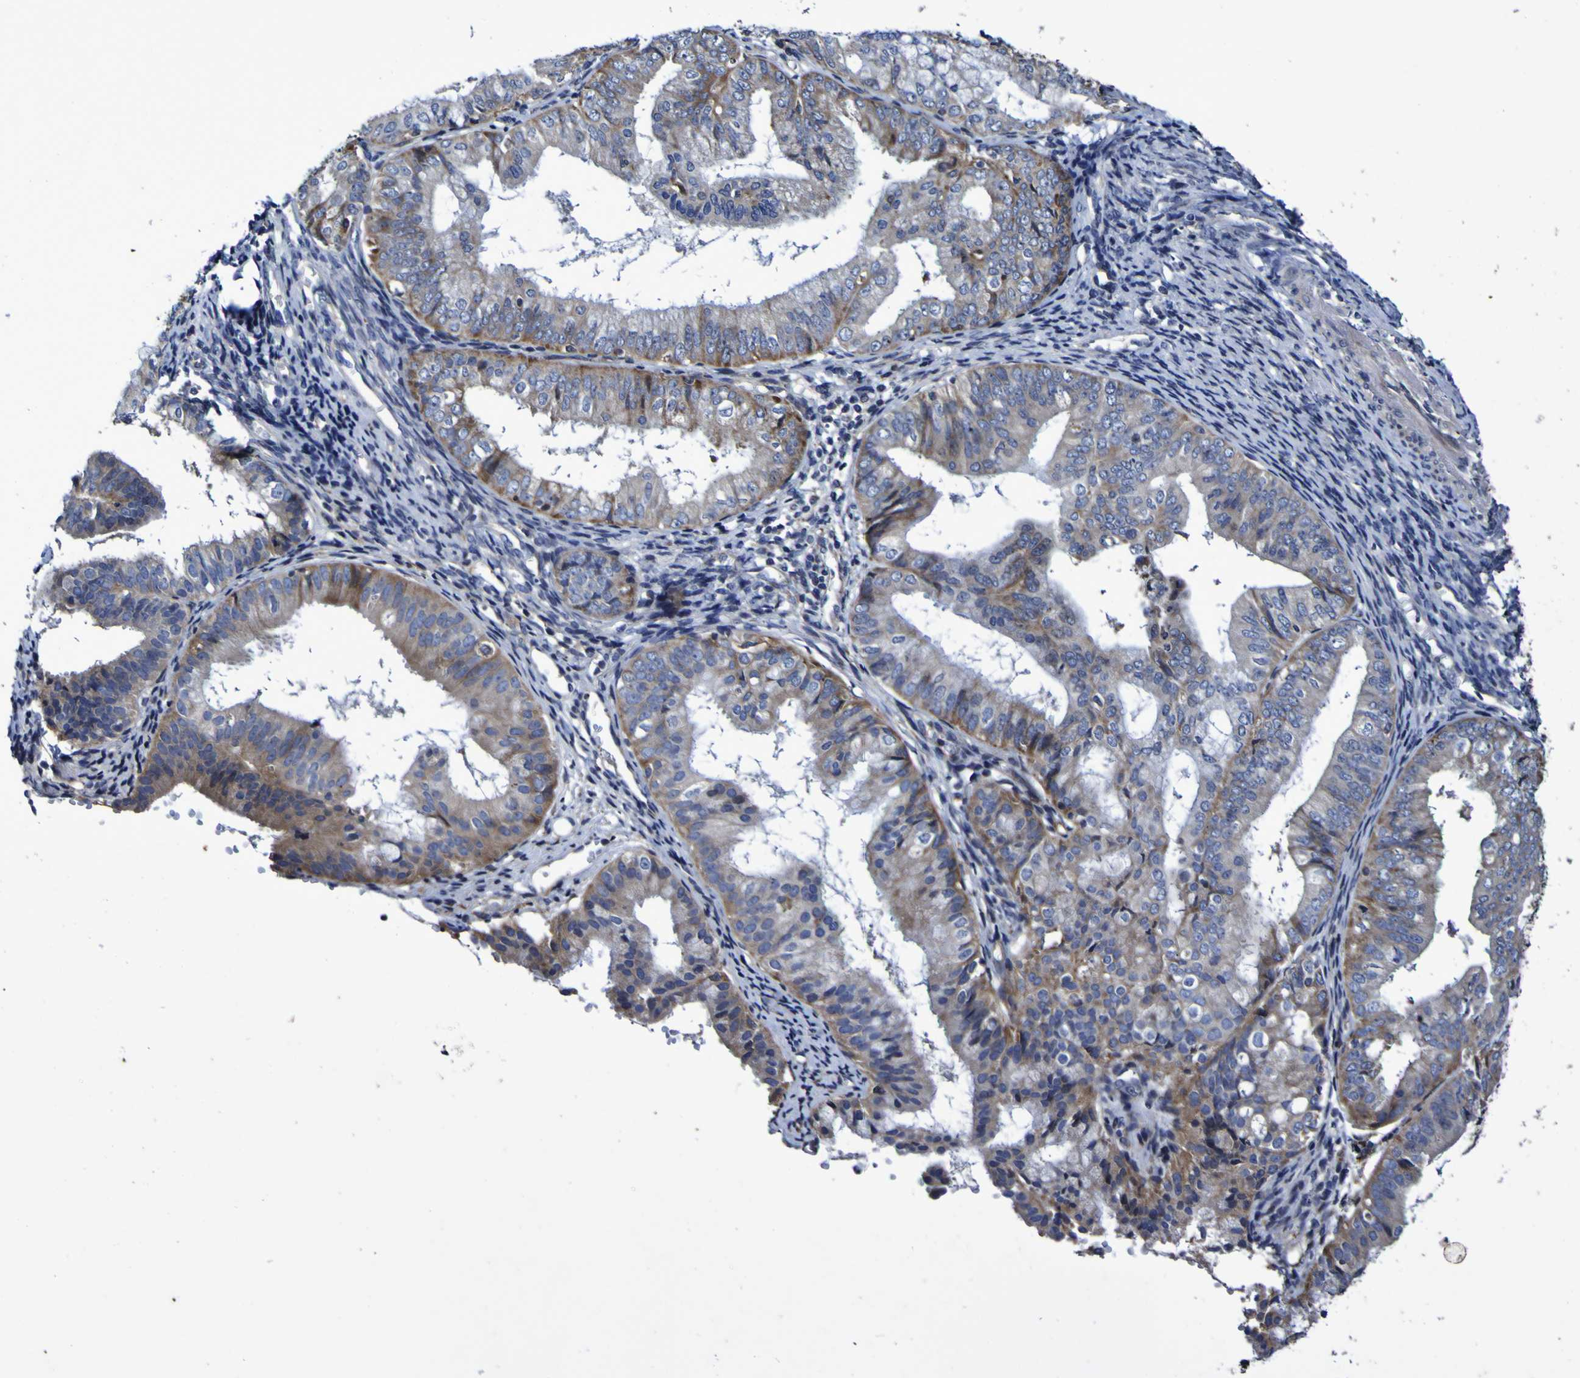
{"staining": {"intensity": "moderate", "quantity": "25%-75%", "location": "cytoplasmic/membranous"}, "tissue": "endometrial cancer", "cell_type": "Tumor cells", "image_type": "cancer", "snomed": [{"axis": "morphology", "description": "Adenocarcinoma, NOS"}, {"axis": "topography", "description": "Endometrium"}], "caption": "This is an image of IHC staining of endometrial adenocarcinoma, which shows moderate positivity in the cytoplasmic/membranous of tumor cells.", "gene": "P3H1", "patient": {"sex": "female", "age": 63}}